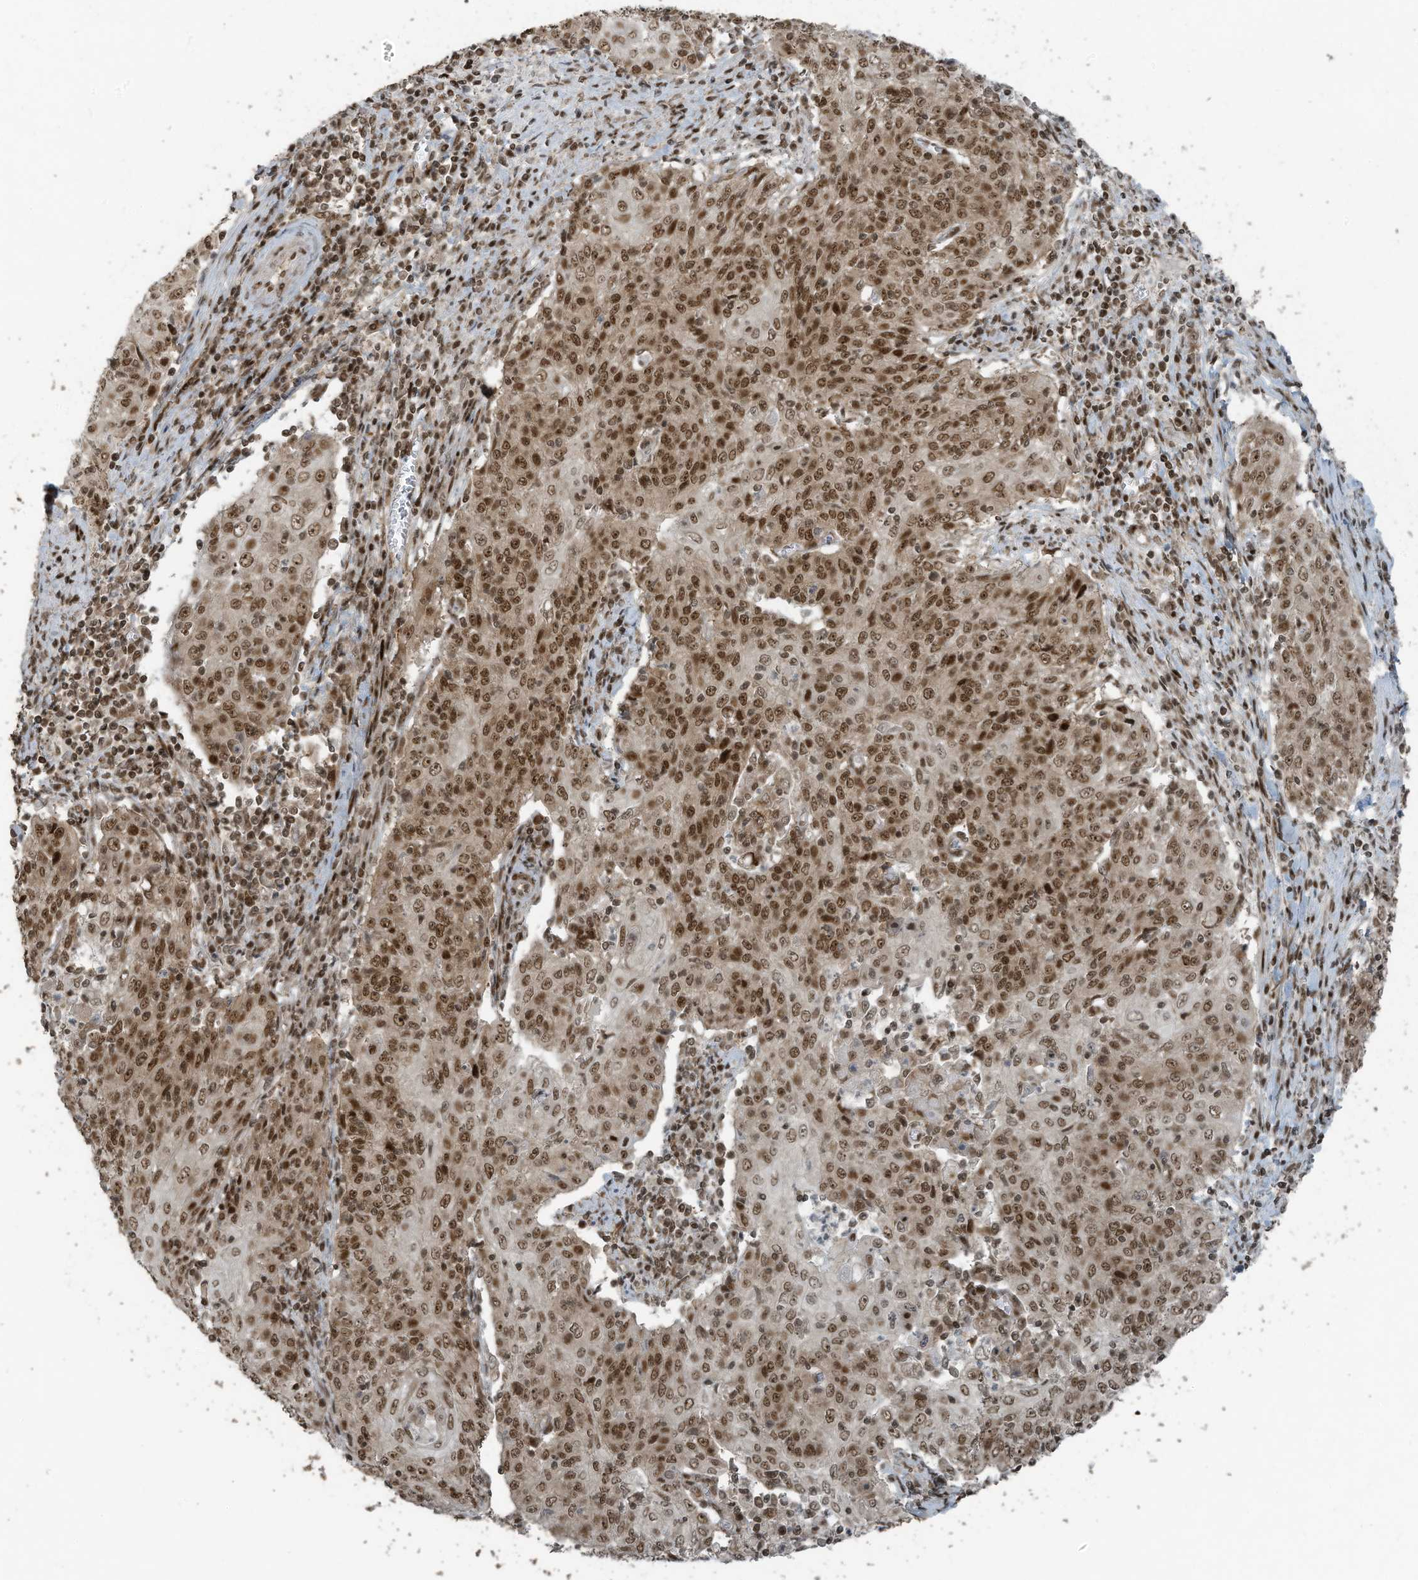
{"staining": {"intensity": "moderate", "quantity": ">75%", "location": "nuclear"}, "tissue": "cervical cancer", "cell_type": "Tumor cells", "image_type": "cancer", "snomed": [{"axis": "morphology", "description": "Squamous cell carcinoma, NOS"}, {"axis": "topography", "description": "Cervix"}], "caption": "Immunohistochemistry (IHC) of human squamous cell carcinoma (cervical) demonstrates medium levels of moderate nuclear positivity in about >75% of tumor cells. The staining is performed using DAB (3,3'-diaminobenzidine) brown chromogen to label protein expression. The nuclei are counter-stained blue using hematoxylin.", "gene": "PCNP", "patient": {"sex": "female", "age": 48}}